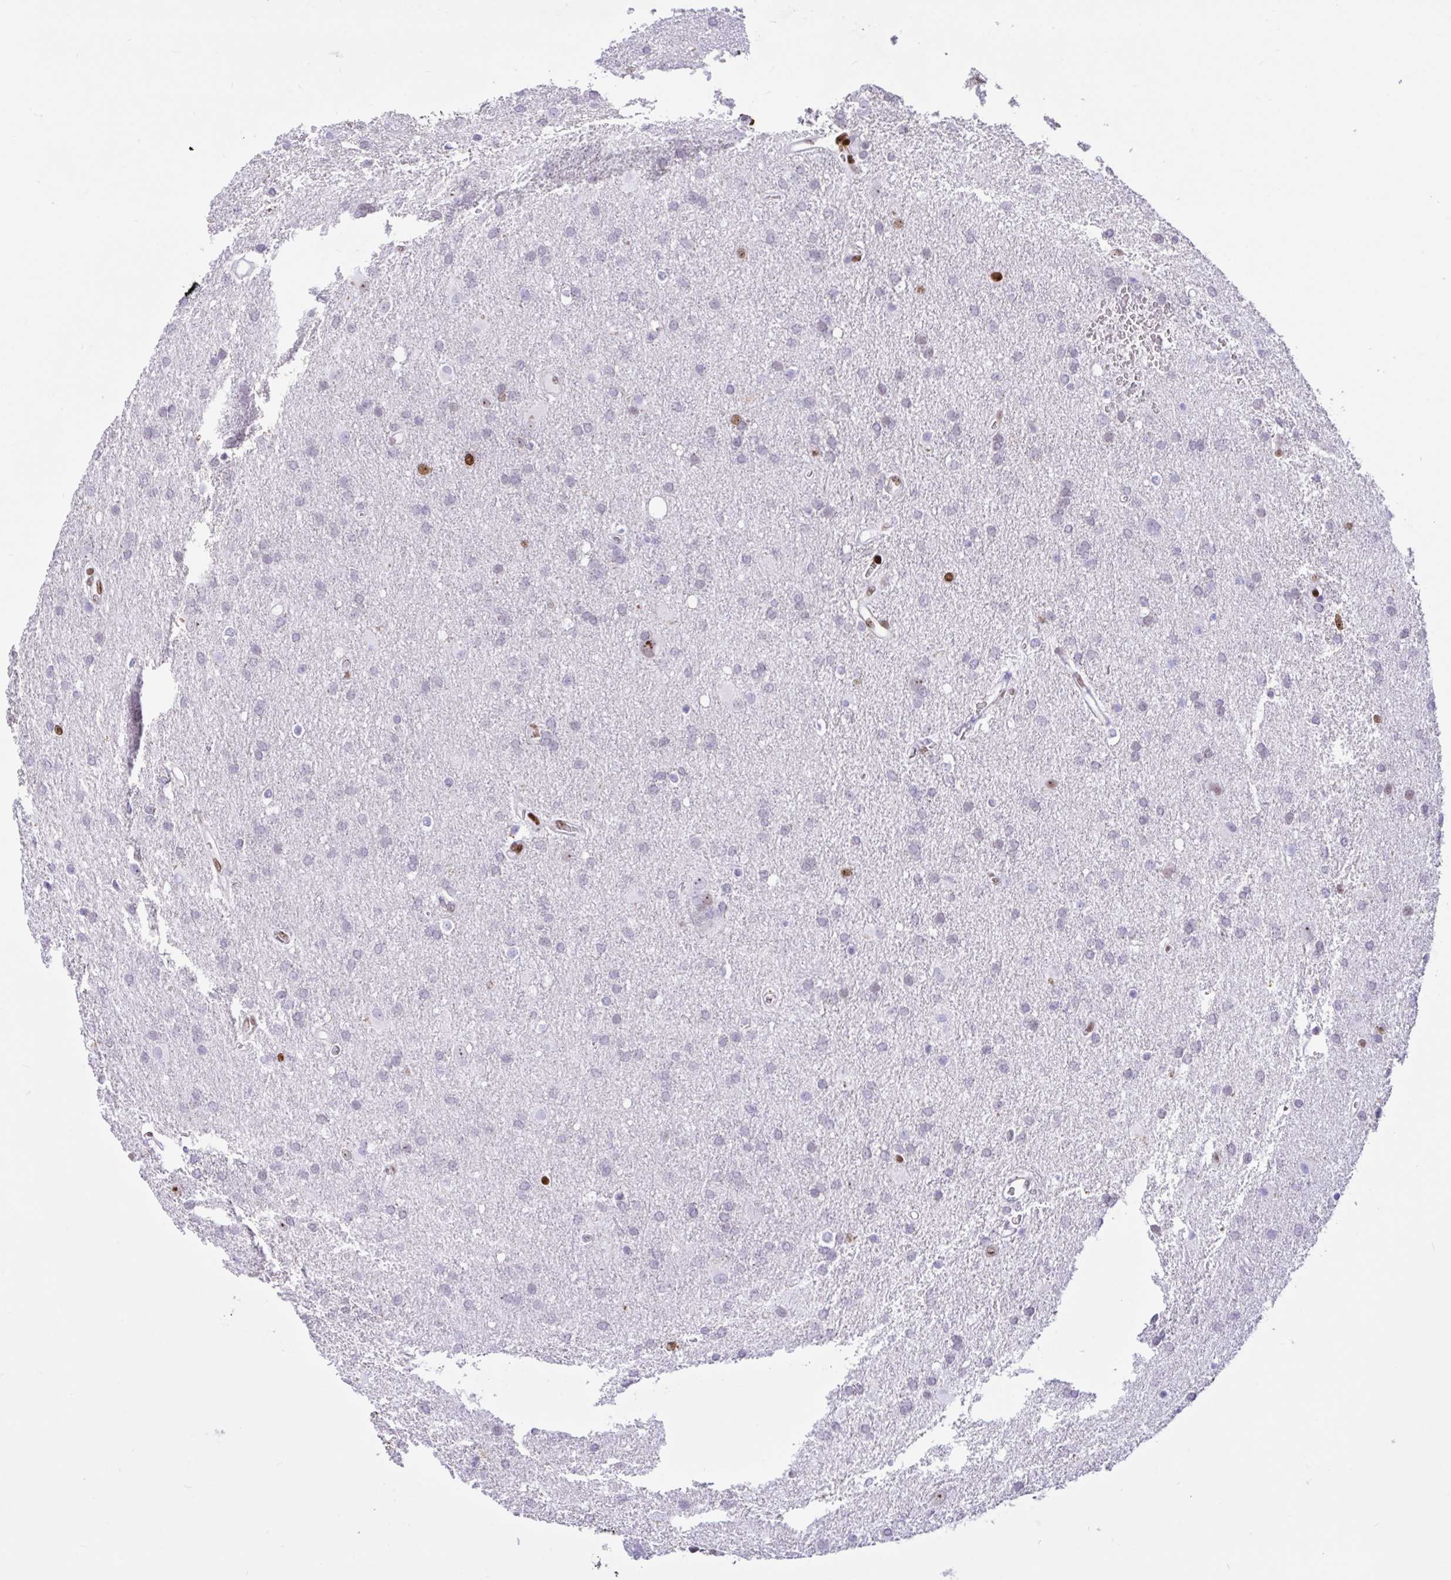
{"staining": {"intensity": "negative", "quantity": "none", "location": "none"}, "tissue": "glioma", "cell_type": "Tumor cells", "image_type": "cancer", "snomed": [{"axis": "morphology", "description": "Glioma, malignant, Low grade"}, {"axis": "topography", "description": "Brain"}], "caption": "This is an immunohistochemistry image of human glioma. There is no staining in tumor cells.", "gene": "HMGB2", "patient": {"sex": "male", "age": 66}}